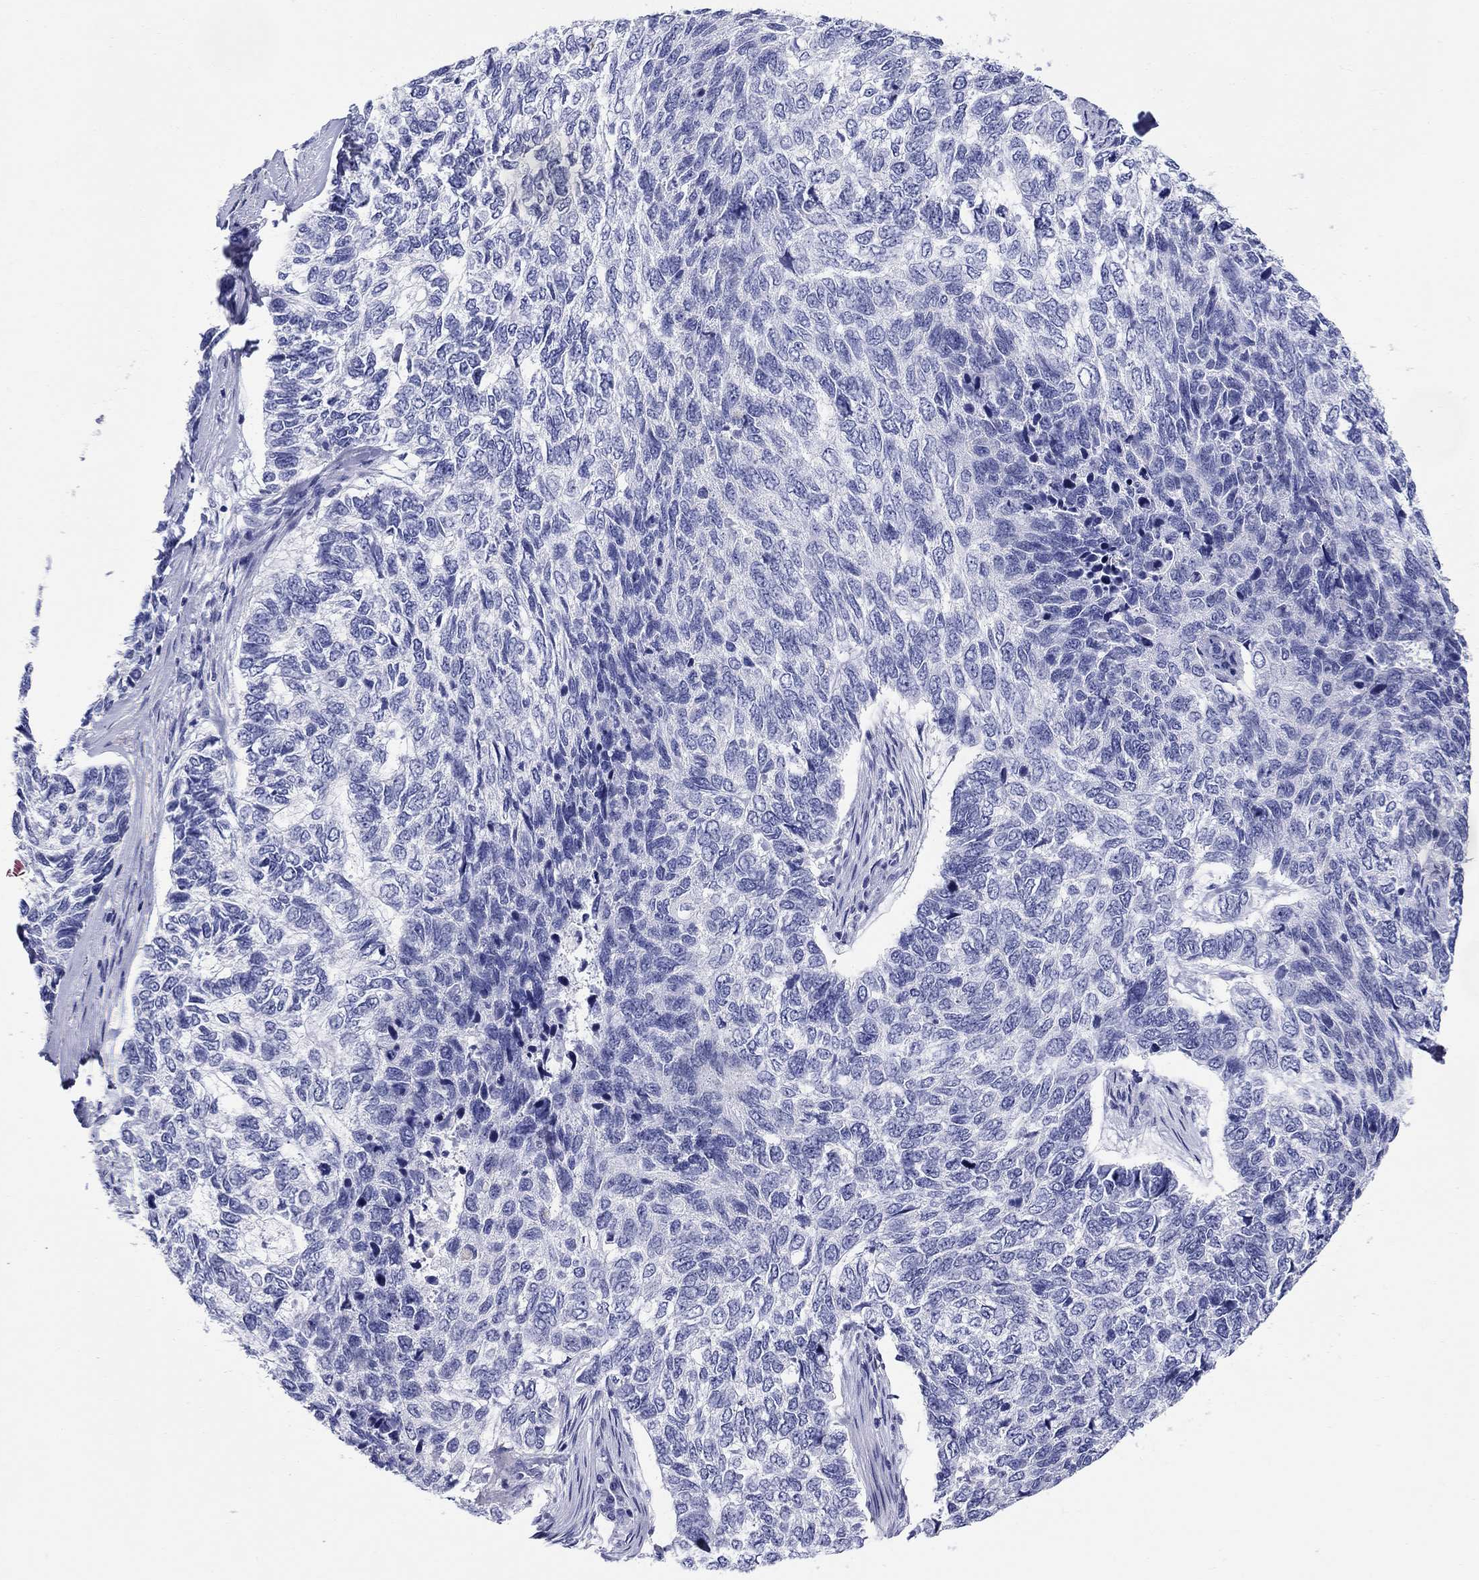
{"staining": {"intensity": "negative", "quantity": "none", "location": "none"}, "tissue": "skin cancer", "cell_type": "Tumor cells", "image_type": "cancer", "snomed": [{"axis": "morphology", "description": "Basal cell carcinoma"}, {"axis": "topography", "description": "Skin"}], "caption": "This is a histopathology image of IHC staining of skin basal cell carcinoma, which shows no expression in tumor cells.", "gene": "LAMP5", "patient": {"sex": "female", "age": 65}}